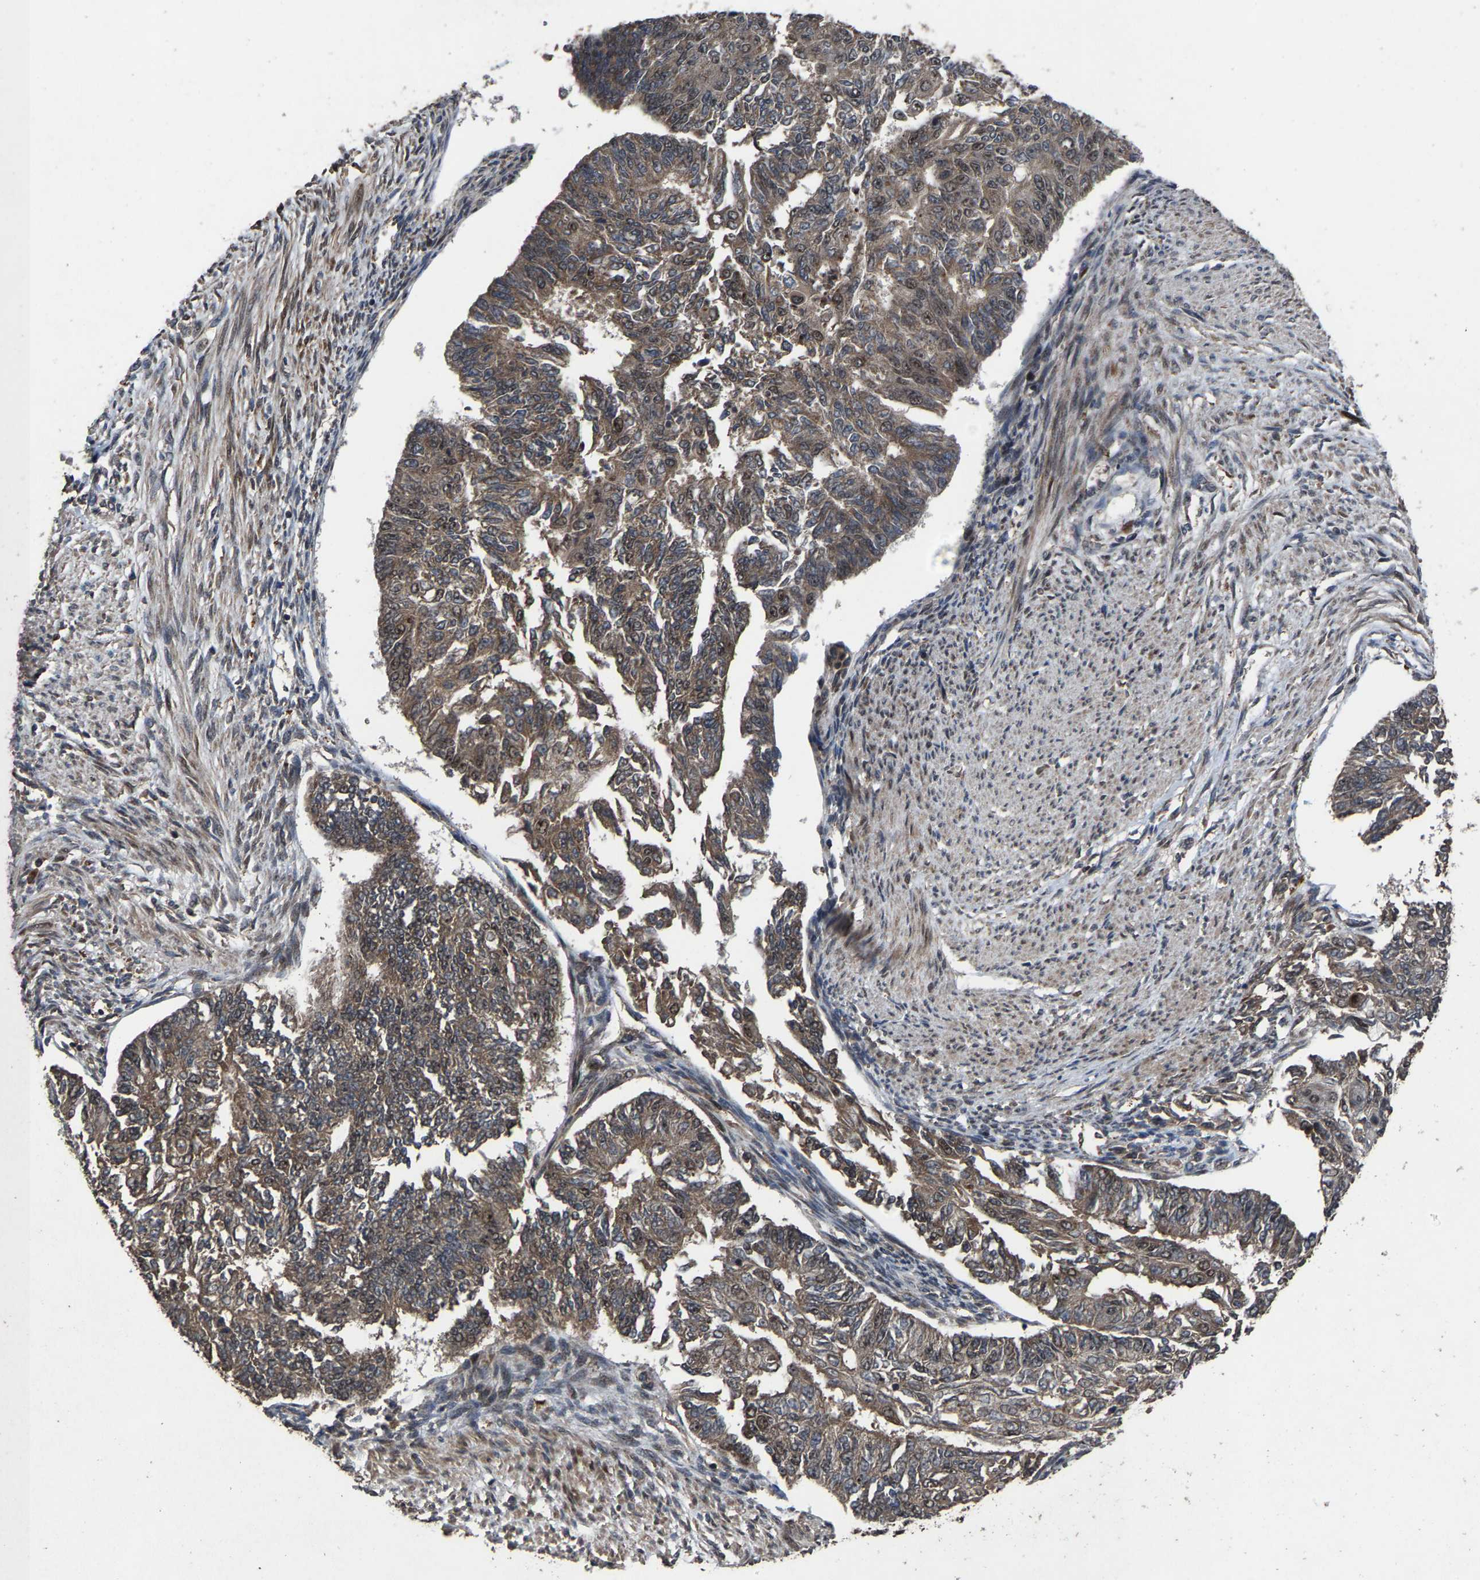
{"staining": {"intensity": "moderate", "quantity": ">75%", "location": "cytoplasmic/membranous,nuclear"}, "tissue": "endometrial cancer", "cell_type": "Tumor cells", "image_type": "cancer", "snomed": [{"axis": "morphology", "description": "Adenocarcinoma, NOS"}, {"axis": "topography", "description": "Endometrium"}], "caption": "This is an image of immunohistochemistry (IHC) staining of adenocarcinoma (endometrial), which shows moderate expression in the cytoplasmic/membranous and nuclear of tumor cells.", "gene": "HAUS6", "patient": {"sex": "female", "age": 32}}